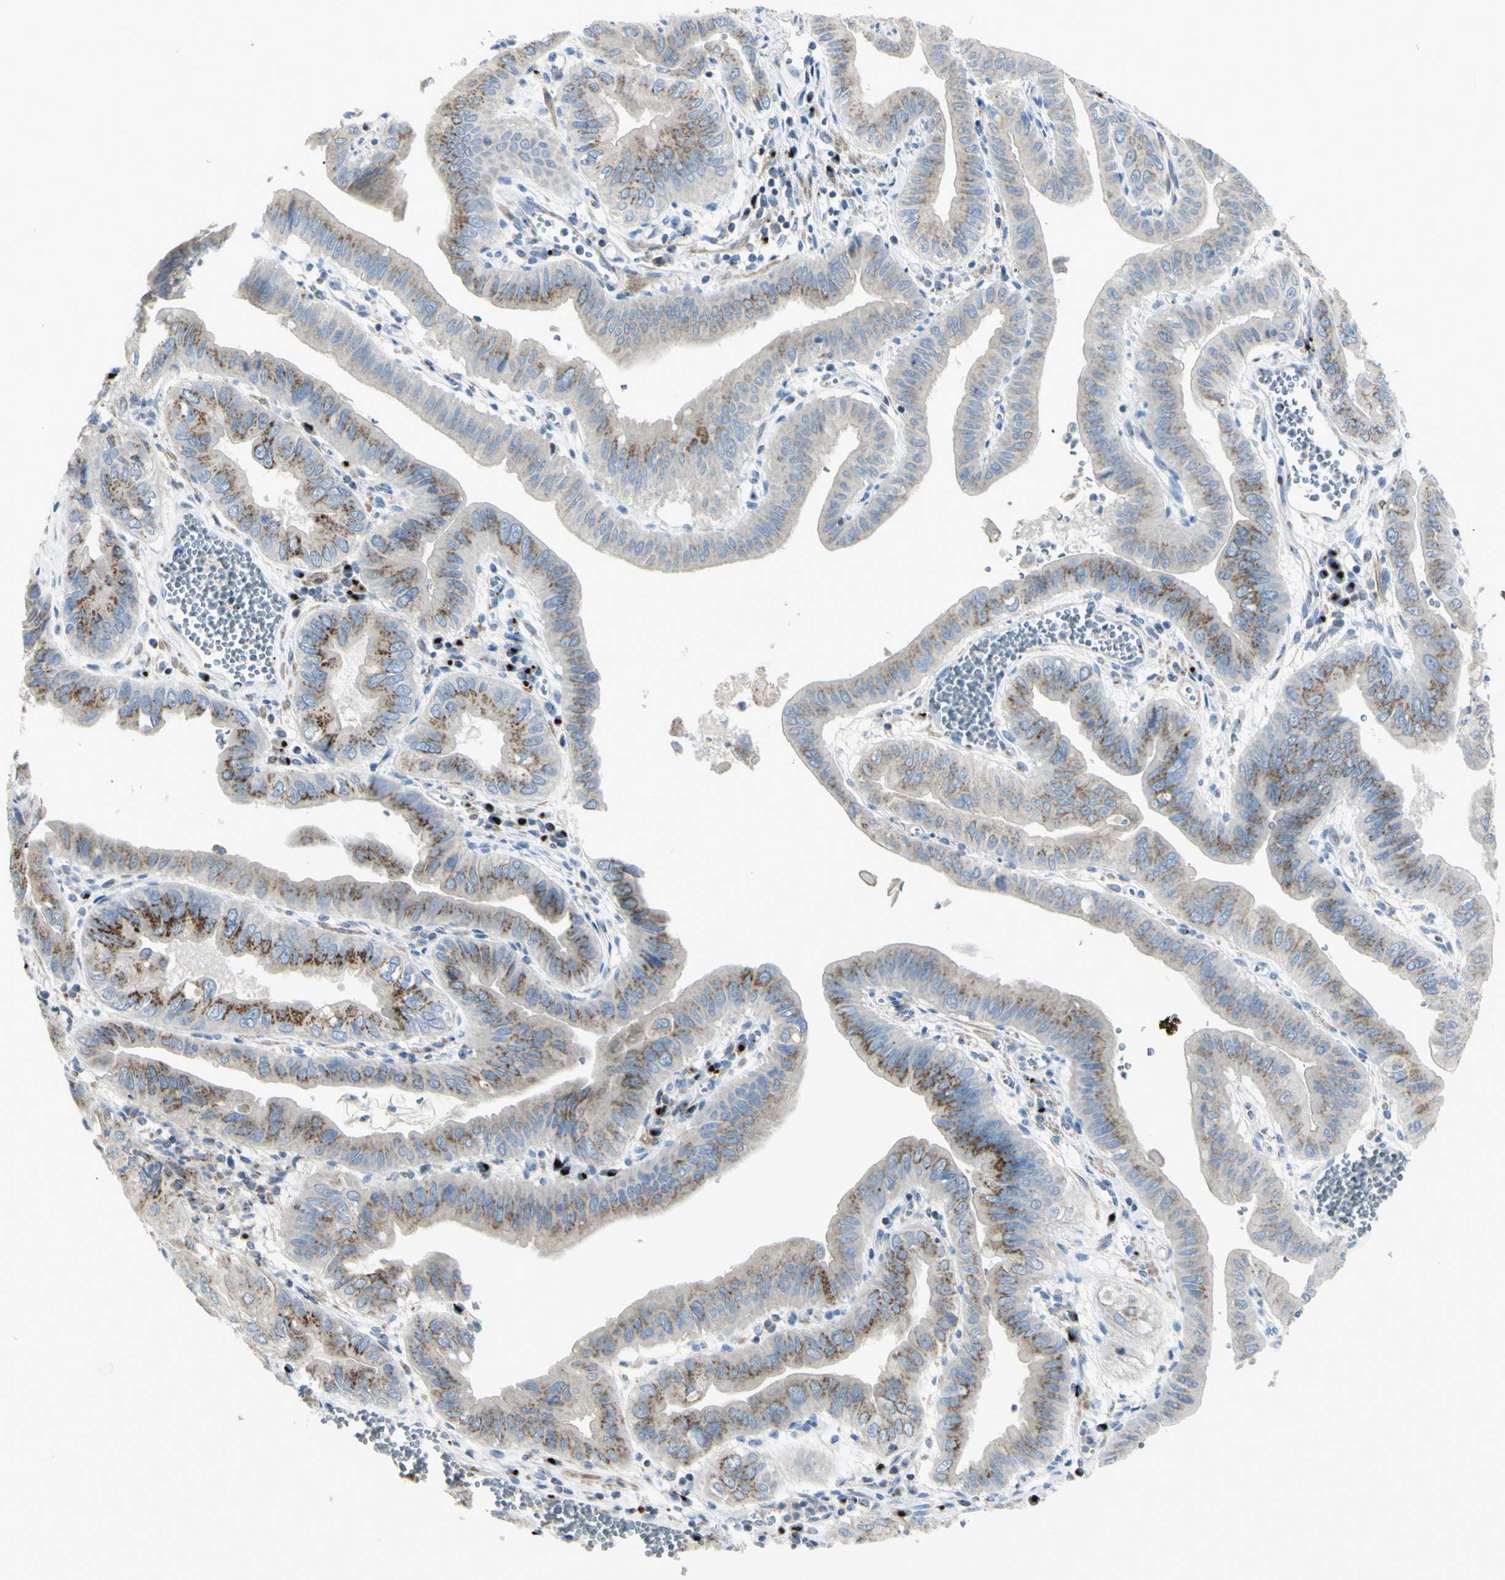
{"staining": {"intensity": "moderate", "quantity": "25%-75%", "location": "cytoplasmic/membranous"}, "tissue": "pancreatic cancer", "cell_type": "Tumor cells", "image_type": "cancer", "snomed": [{"axis": "morphology", "description": "Normal tissue, NOS"}, {"axis": "topography", "description": "Lymph node"}], "caption": "Immunohistochemical staining of human pancreatic cancer reveals medium levels of moderate cytoplasmic/membranous protein staining in about 25%-75% of tumor cells. The staining was performed using DAB (3,3'-diaminobenzidine), with brown indicating positive protein expression. Nuclei are stained blue with hematoxylin.", "gene": "B4GALT3", "patient": {"sex": "male", "age": 50}}